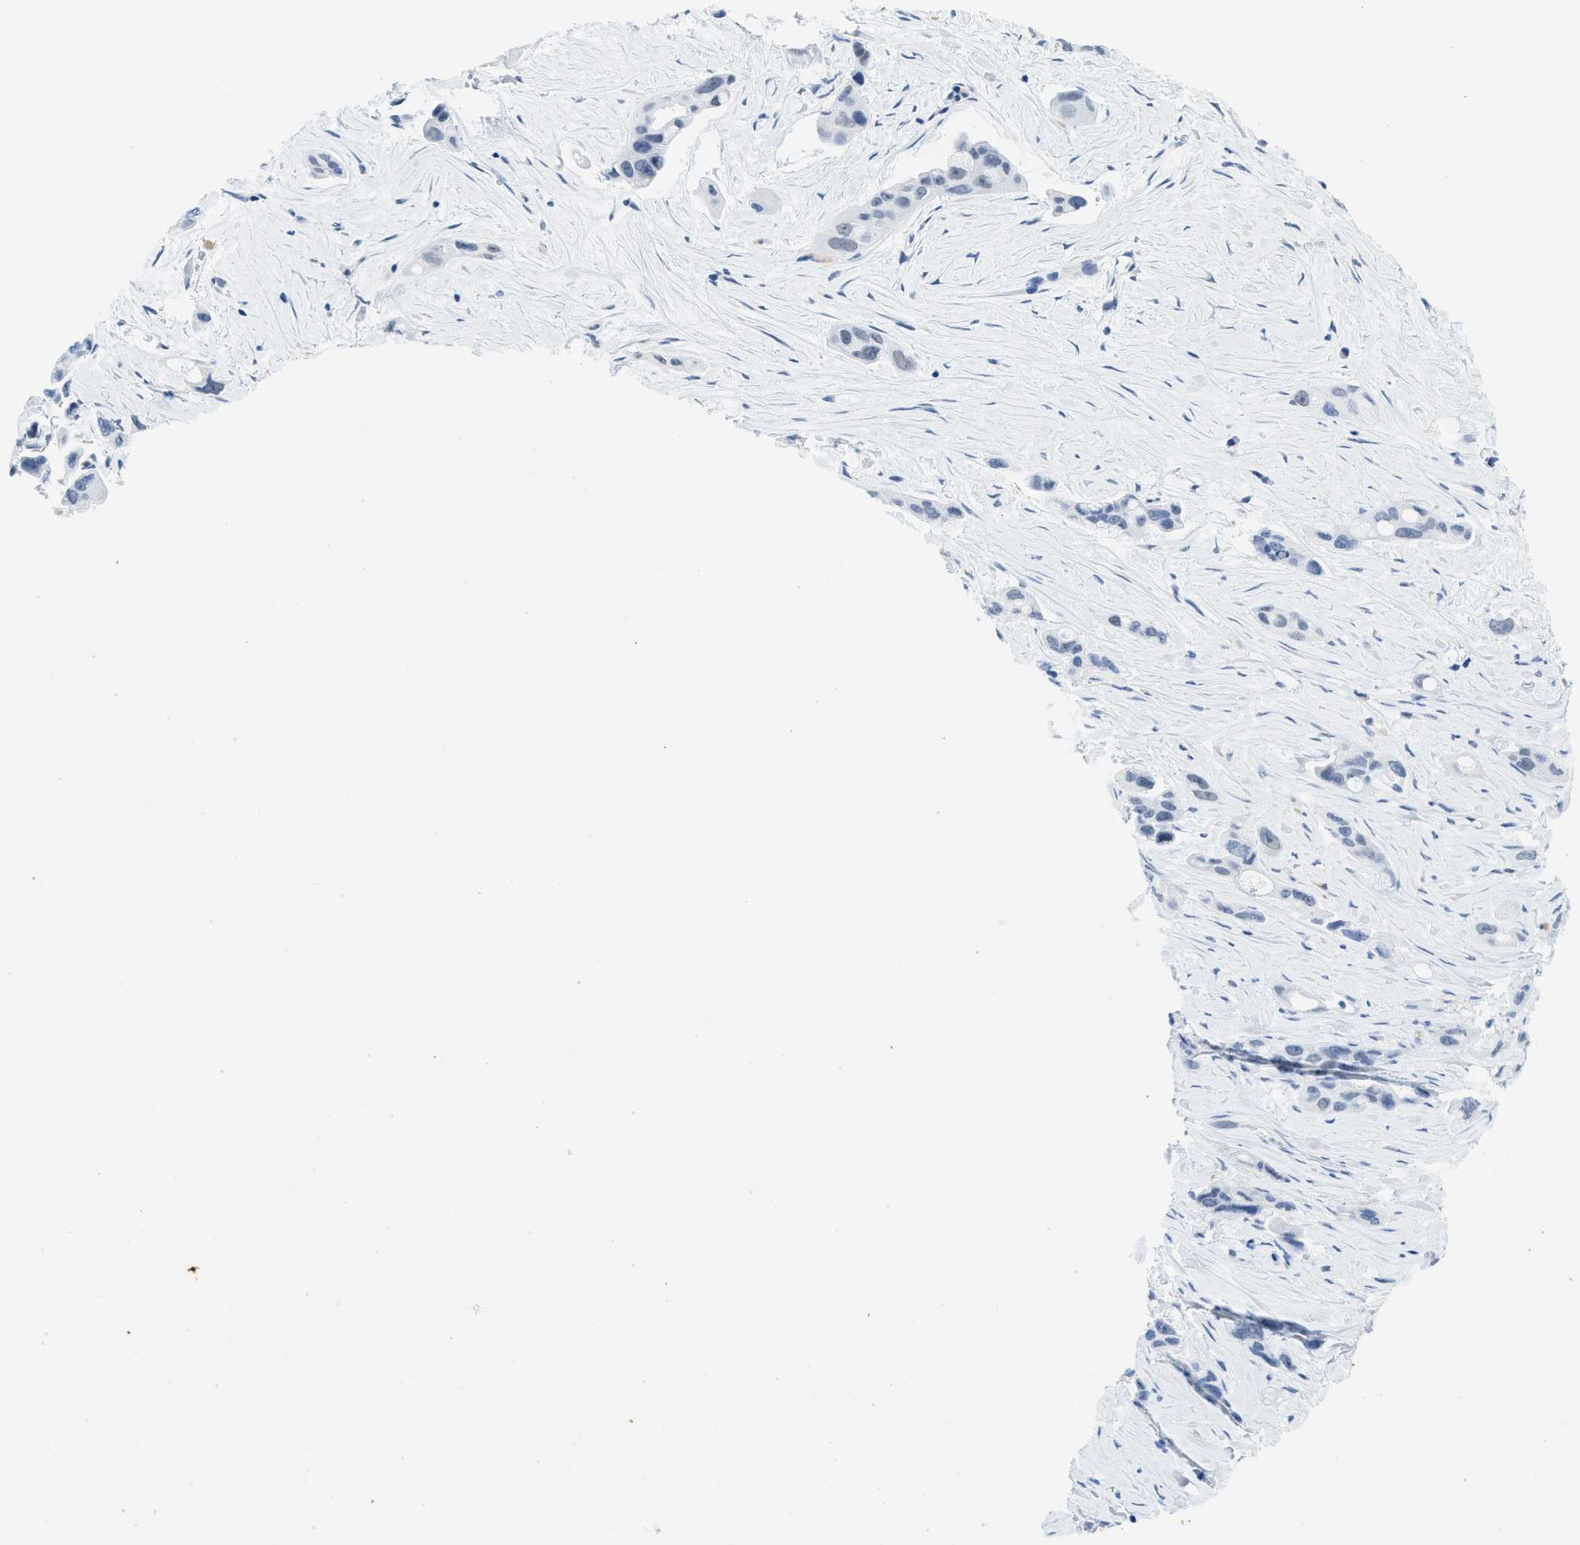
{"staining": {"intensity": "negative", "quantity": "none", "location": "none"}, "tissue": "pancreatic cancer", "cell_type": "Tumor cells", "image_type": "cancer", "snomed": [{"axis": "morphology", "description": "Adenocarcinoma, NOS"}, {"axis": "topography", "description": "Pancreas"}], "caption": "The immunohistochemistry (IHC) image has no significant positivity in tumor cells of pancreatic cancer tissue.", "gene": "WDR4", "patient": {"sex": "male", "age": 53}}